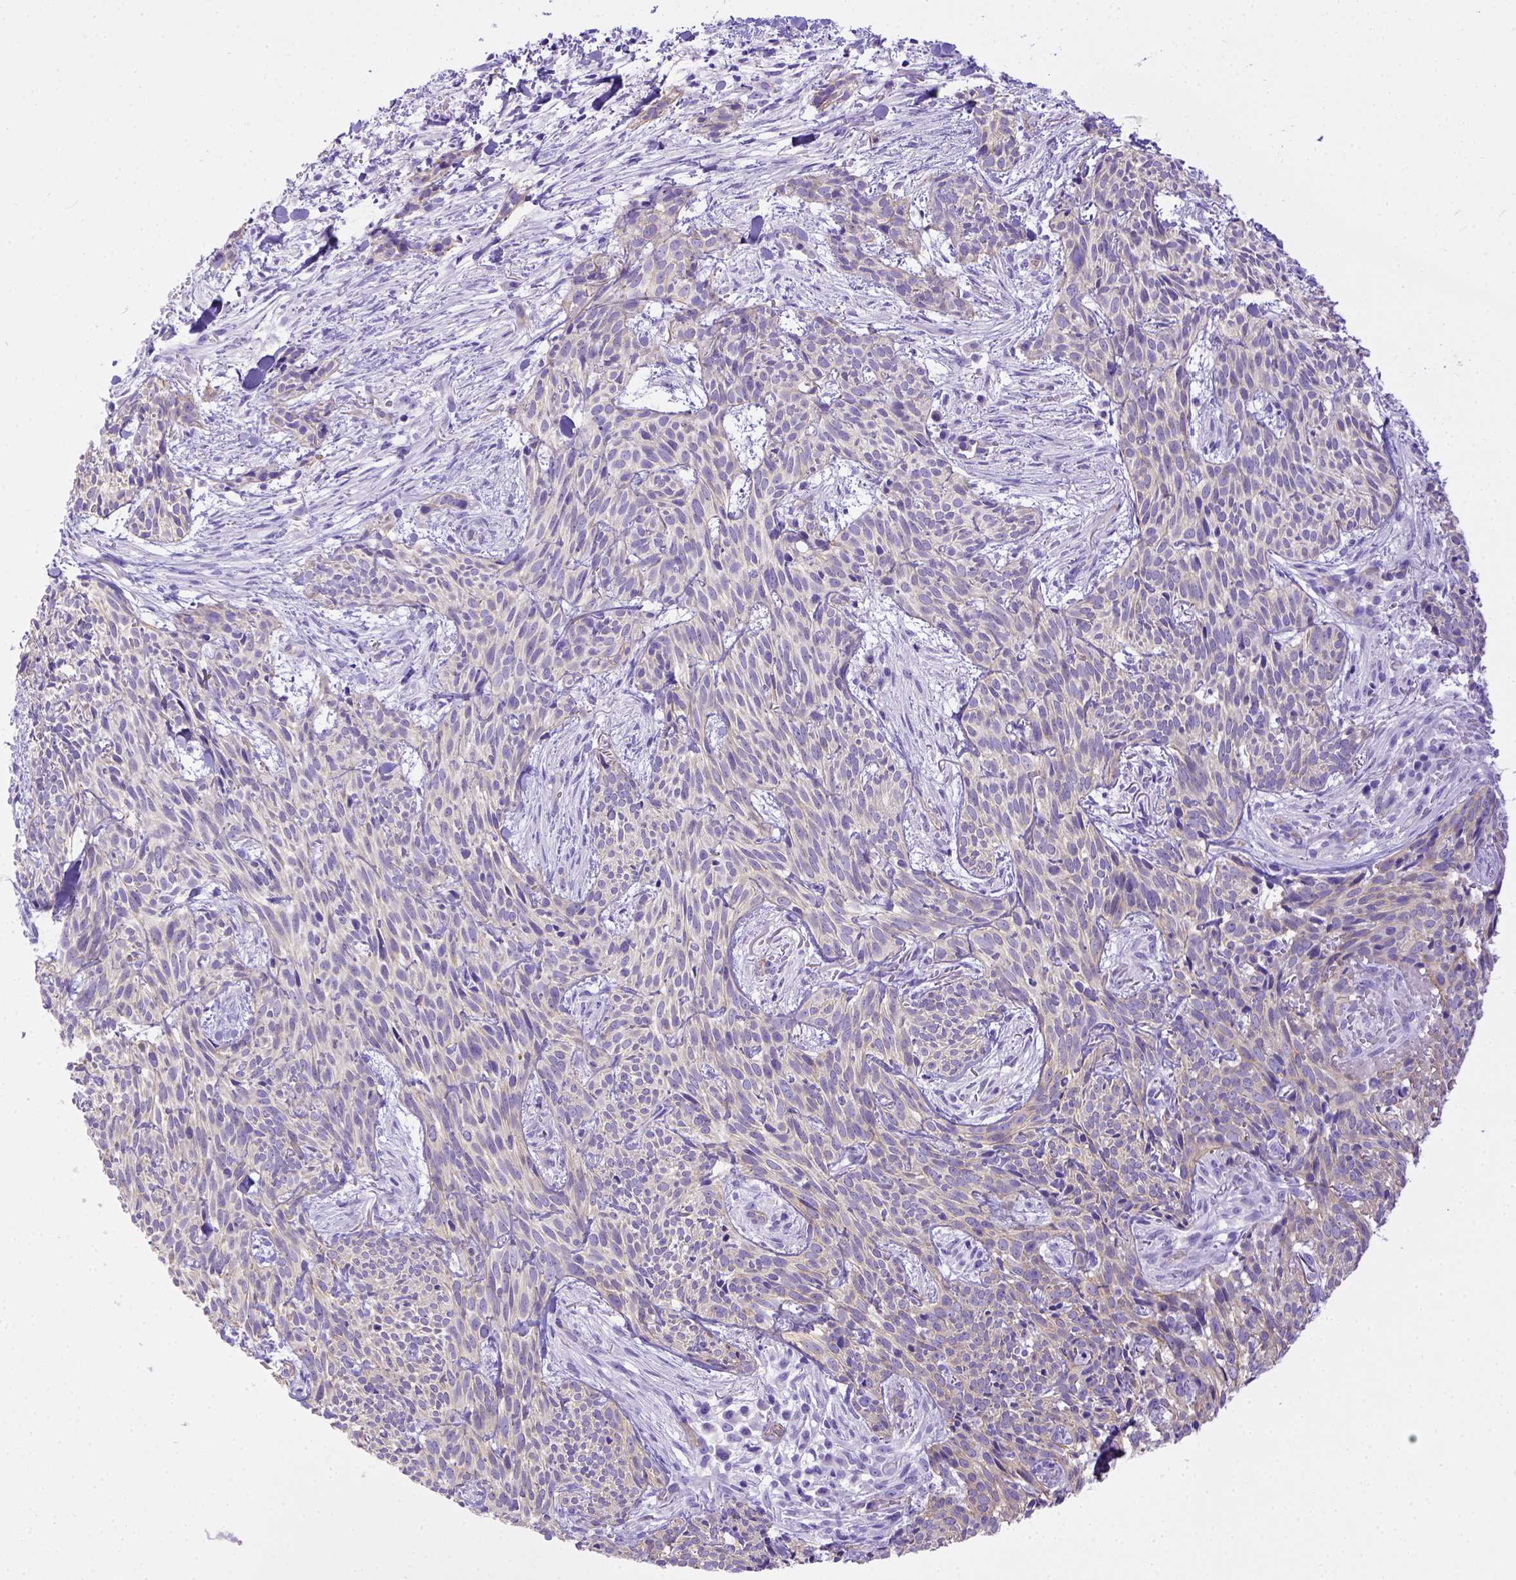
{"staining": {"intensity": "negative", "quantity": "none", "location": "none"}, "tissue": "skin cancer", "cell_type": "Tumor cells", "image_type": "cancer", "snomed": [{"axis": "morphology", "description": "Basal cell carcinoma"}, {"axis": "topography", "description": "Skin"}], "caption": "IHC histopathology image of neoplastic tissue: human basal cell carcinoma (skin) stained with DAB reveals no significant protein staining in tumor cells. Nuclei are stained in blue.", "gene": "LRRC18", "patient": {"sex": "male", "age": 71}}